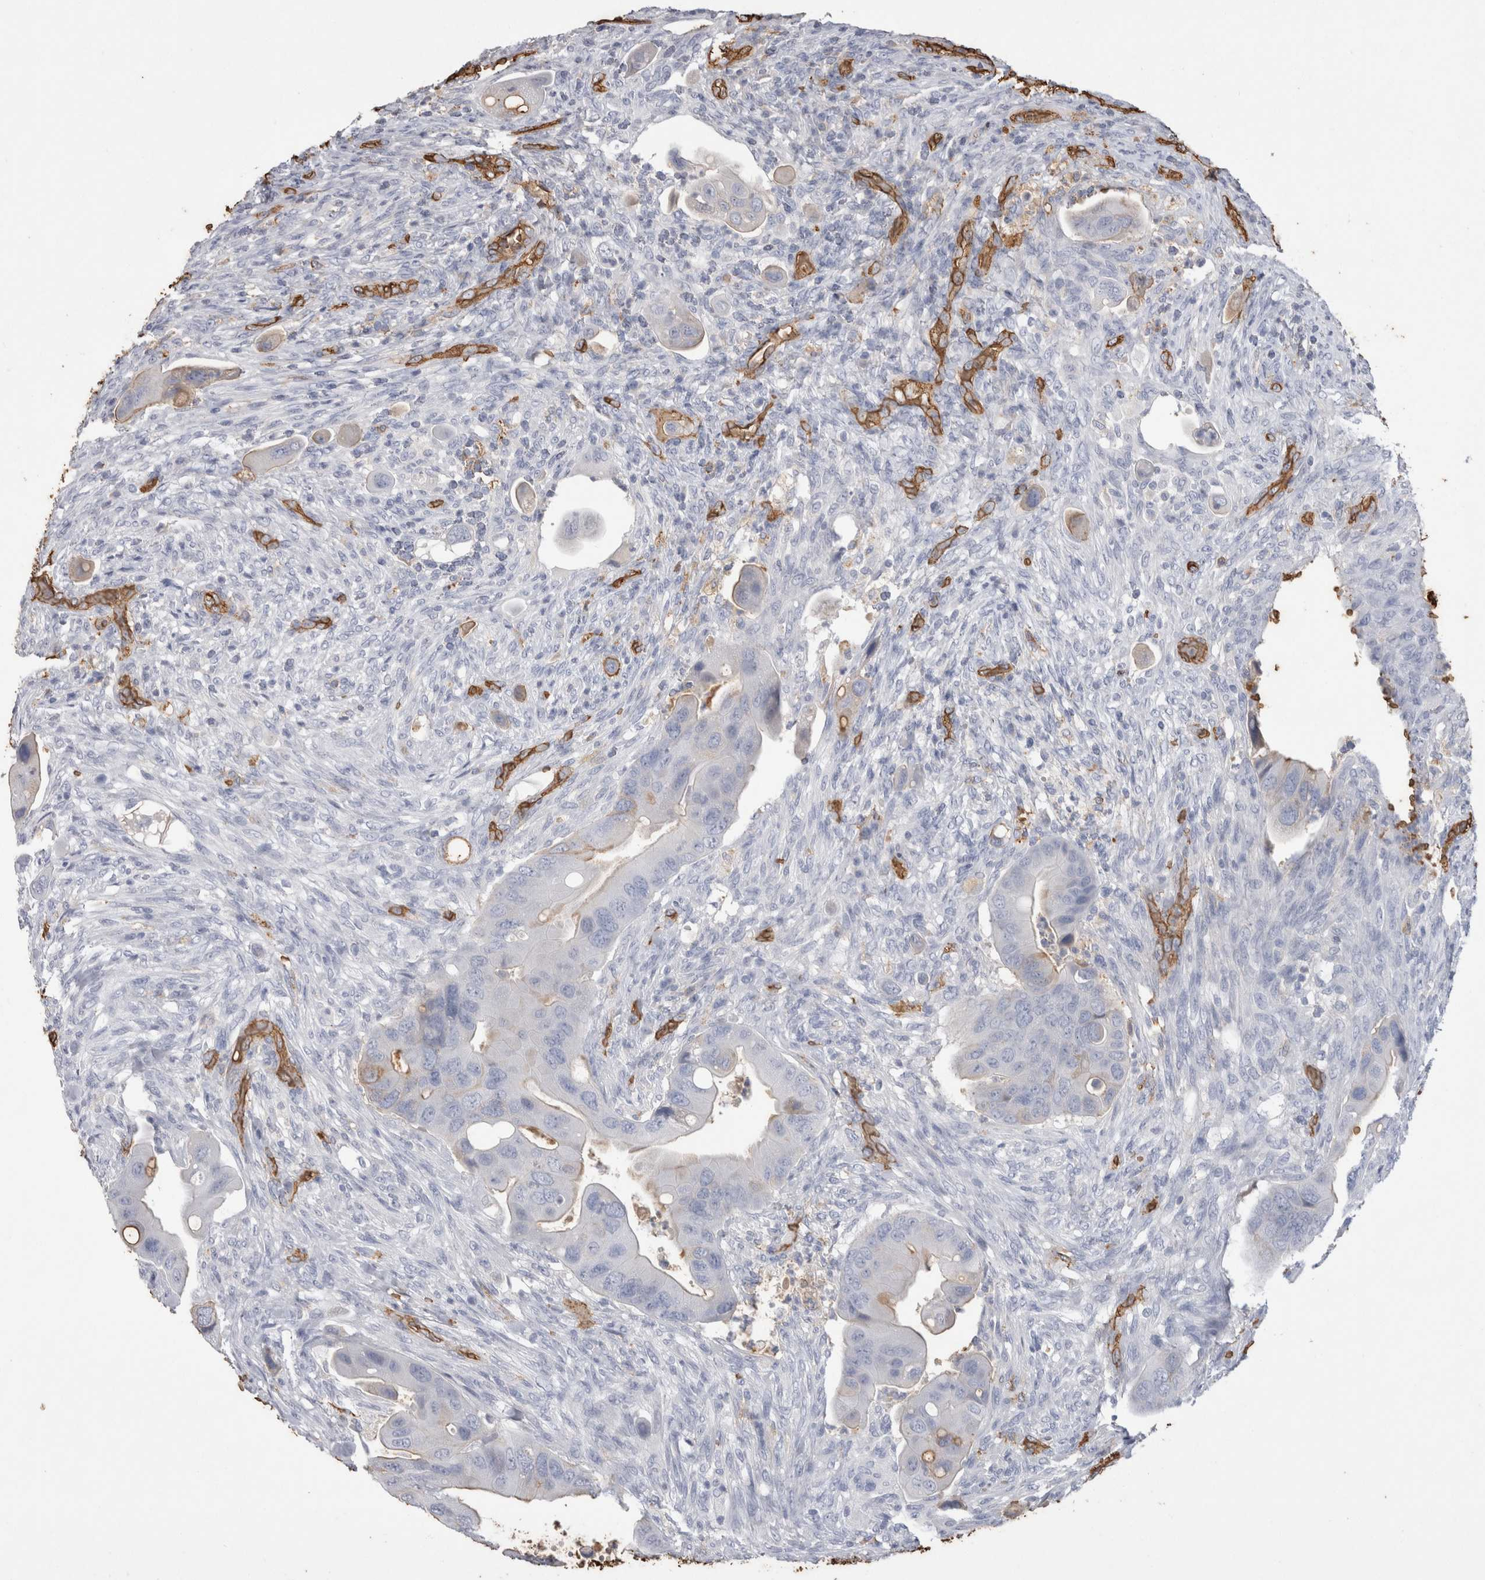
{"staining": {"intensity": "weak", "quantity": "<25%", "location": "cytoplasmic/membranous"}, "tissue": "colorectal cancer", "cell_type": "Tumor cells", "image_type": "cancer", "snomed": [{"axis": "morphology", "description": "Adenocarcinoma, NOS"}, {"axis": "topography", "description": "Rectum"}], "caption": "Immunohistochemistry (IHC) image of neoplastic tissue: human colorectal adenocarcinoma stained with DAB shows no significant protein expression in tumor cells.", "gene": "IL17RC", "patient": {"sex": "female", "age": 57}}